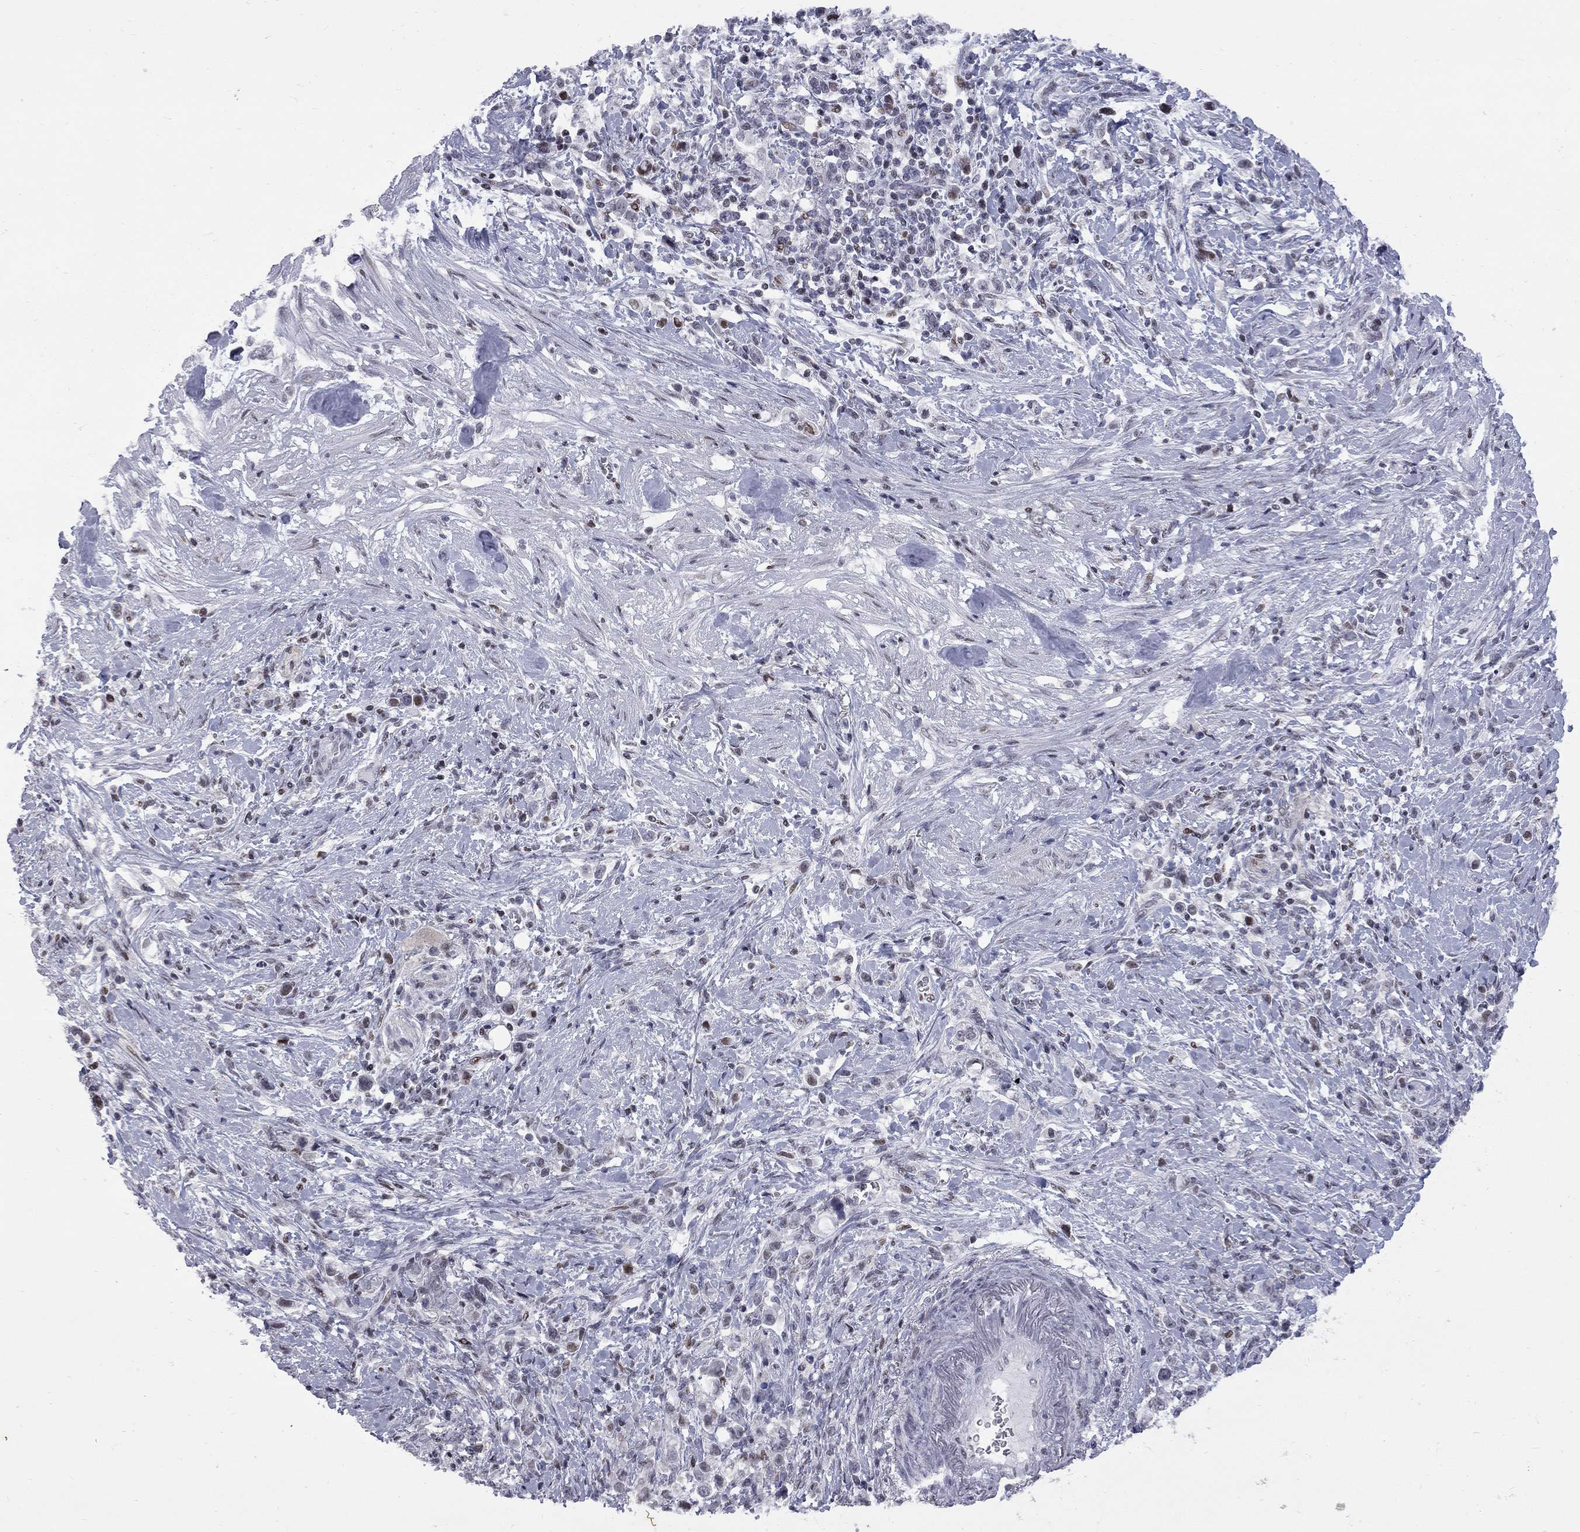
{"staining": {"intensity": "moderate", "quantity": "<25%", "location": "nuclear"}, "tissue": "stomach cancer", "cell_type": "Tumor cells", "image_type": "cancer", "snomed": [{"axis": "morphology", "description": "Adenocarcinoma, NOS"}, {"axis": "topography", "description": "Stomach"}], "caption": "A histopathology image of stomach cancer stained for a protein shows moderate nuclear brown staining in tumor cells.", "gene": "ZNF154", "patient": {"sex": "male", "age": 63}}